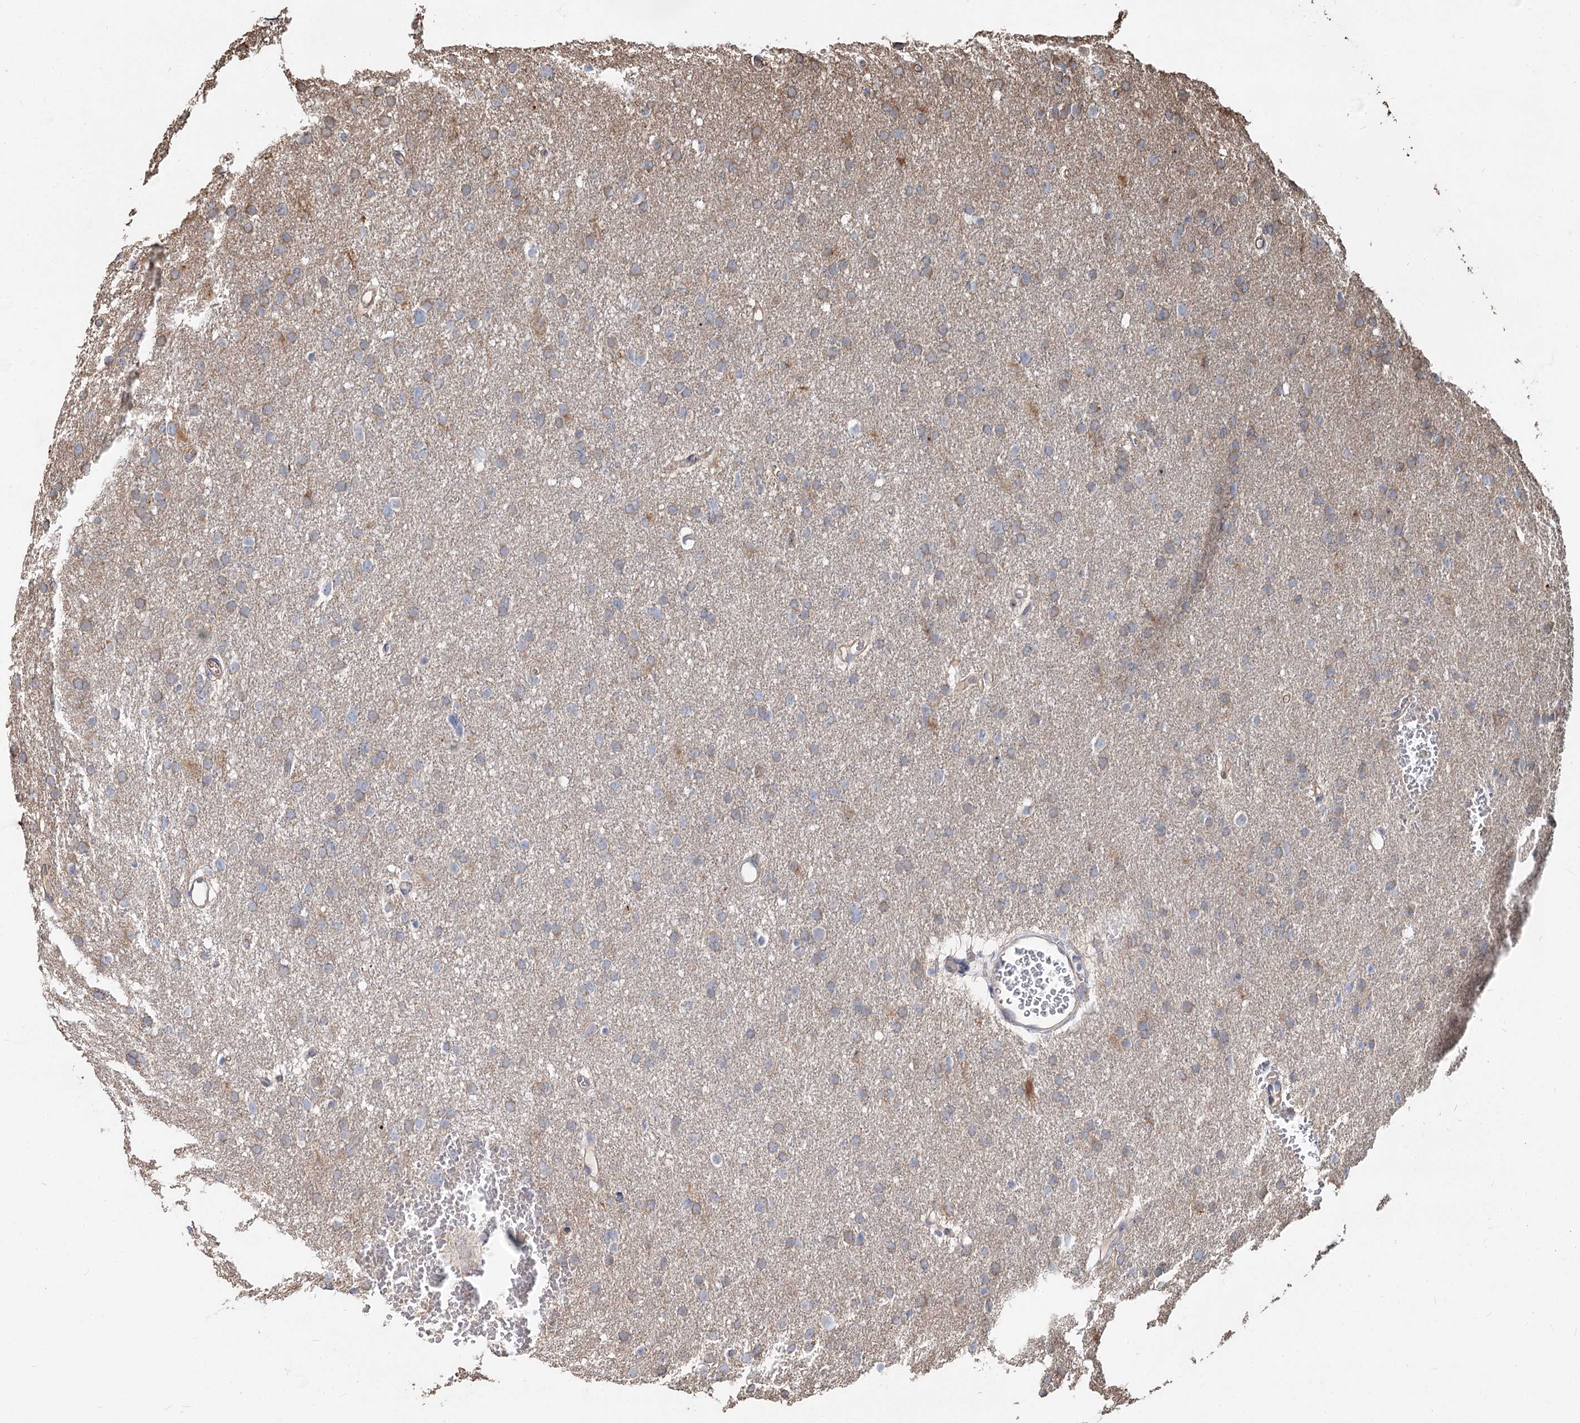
{"staining": {"intensity": "weak", "quantity": "<25%", "location": "cytoplasmic/membranous"}, "tissue": "glioma", "cell_type": "Tumor cells", "image_type": "cancer", "snomed": [{"axis": "morphology", "description": "Glioma, malignant, High grade"}, {"axis": "topography", "description": "Cerebral cortex"}], "caption": "This is an immunohistochemistry (IHC) histopathology image of human malignant glioma (high-grade). There is no staining in tumor cells.", "gene": "SPART", "patient": {"sex": "female", "age": 36}}